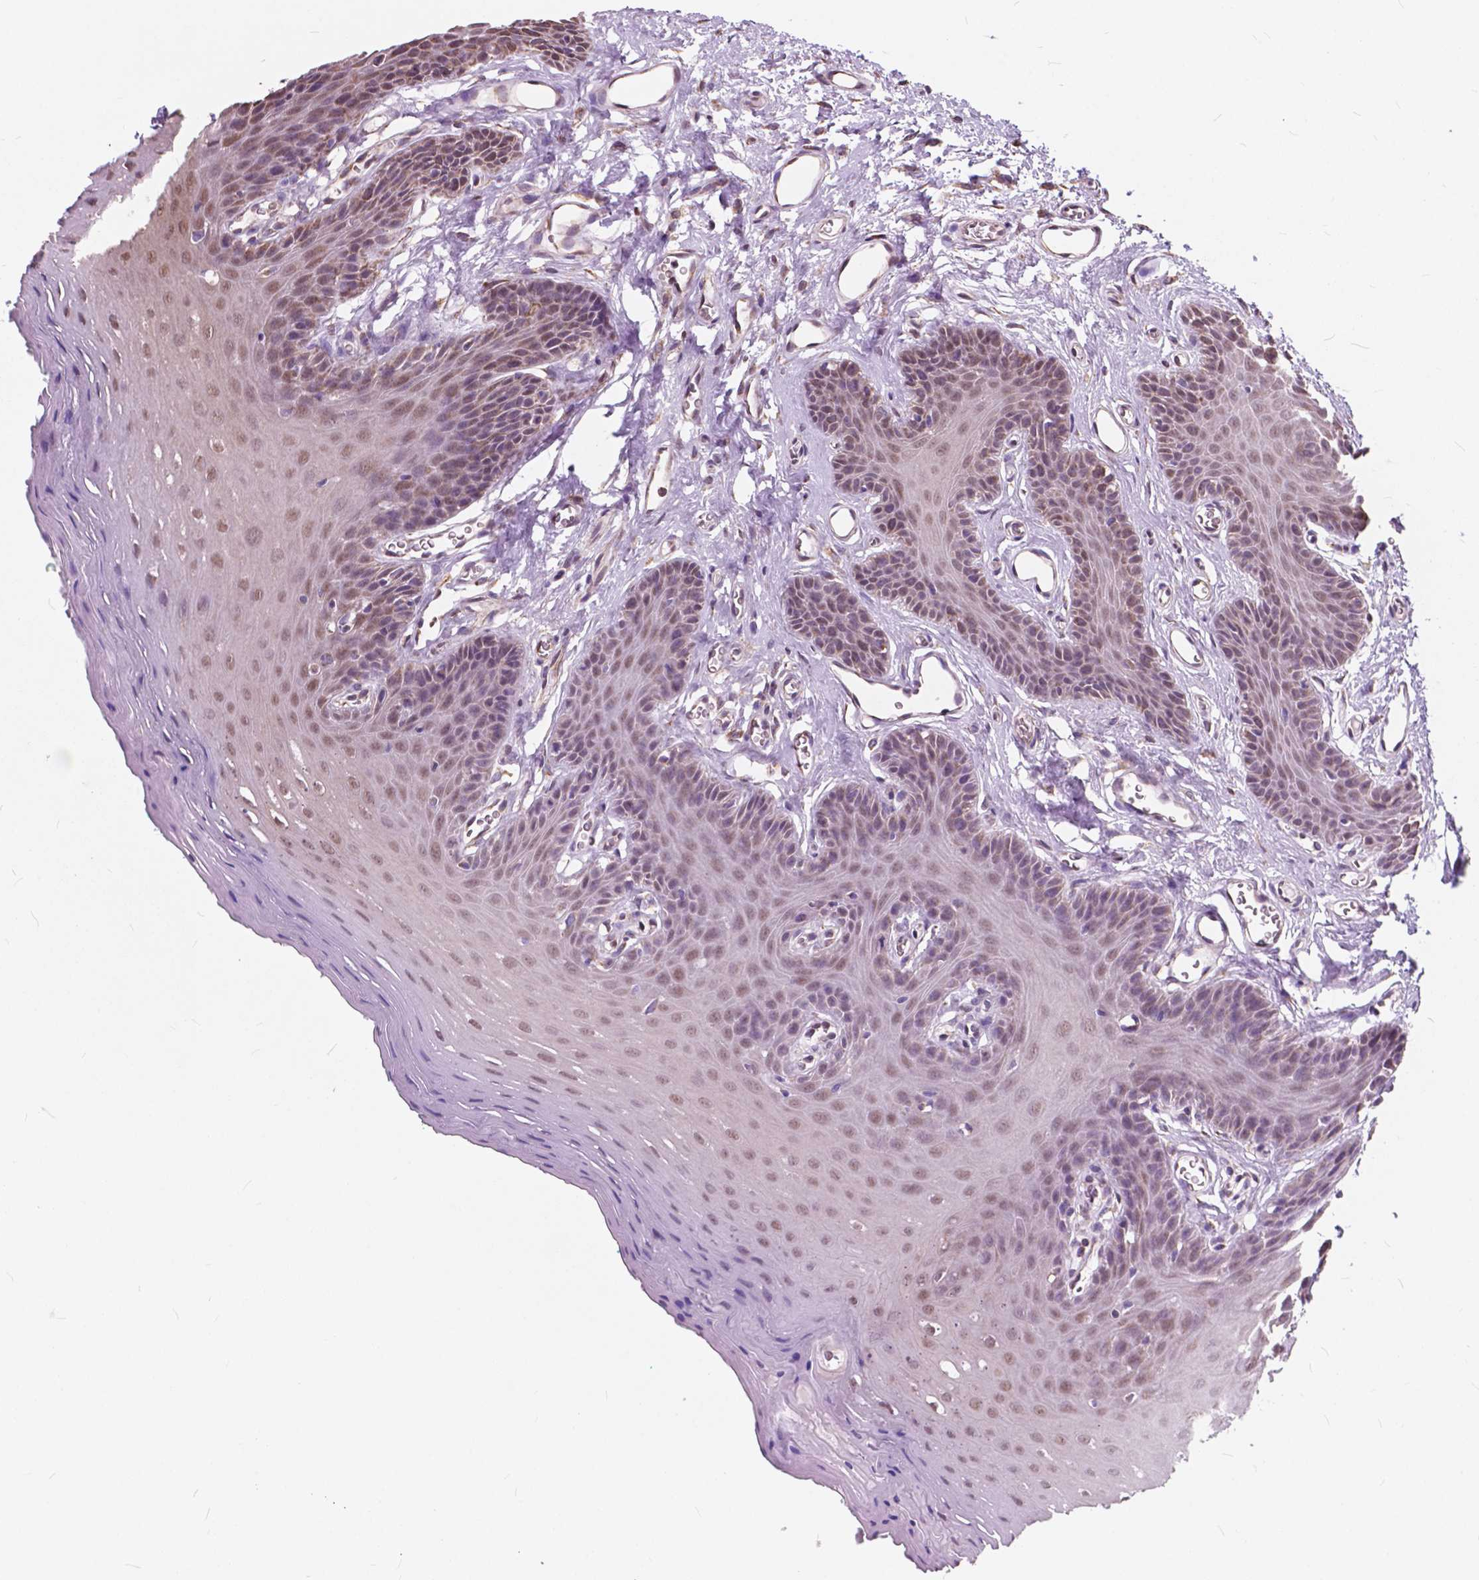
{"staining": {"intensity": "moderate", "quantity": ">75%", "location": "nuclear"}, "tissue": "oral mucosa", "cell_type": "Squamous epithelial cells", "image_type": "normal", "snomed": [{"axis": "morphology", "description": "Normal tissue, NOS"}, {"axis": "morphology", "description": "Squamous cell carcinoma, NOS"}, {"axis": "topography", "description": "Oral tissue"}, {"axis": "topography", "description": "Head-Neck"}], "caption": "Moderate nuclear expression is appreciated in about >75% of squamous epithelial cells in unremarkable oral mucosa.", "gene": "SCOC", "patient": {"sex": "female", "age": 50}}